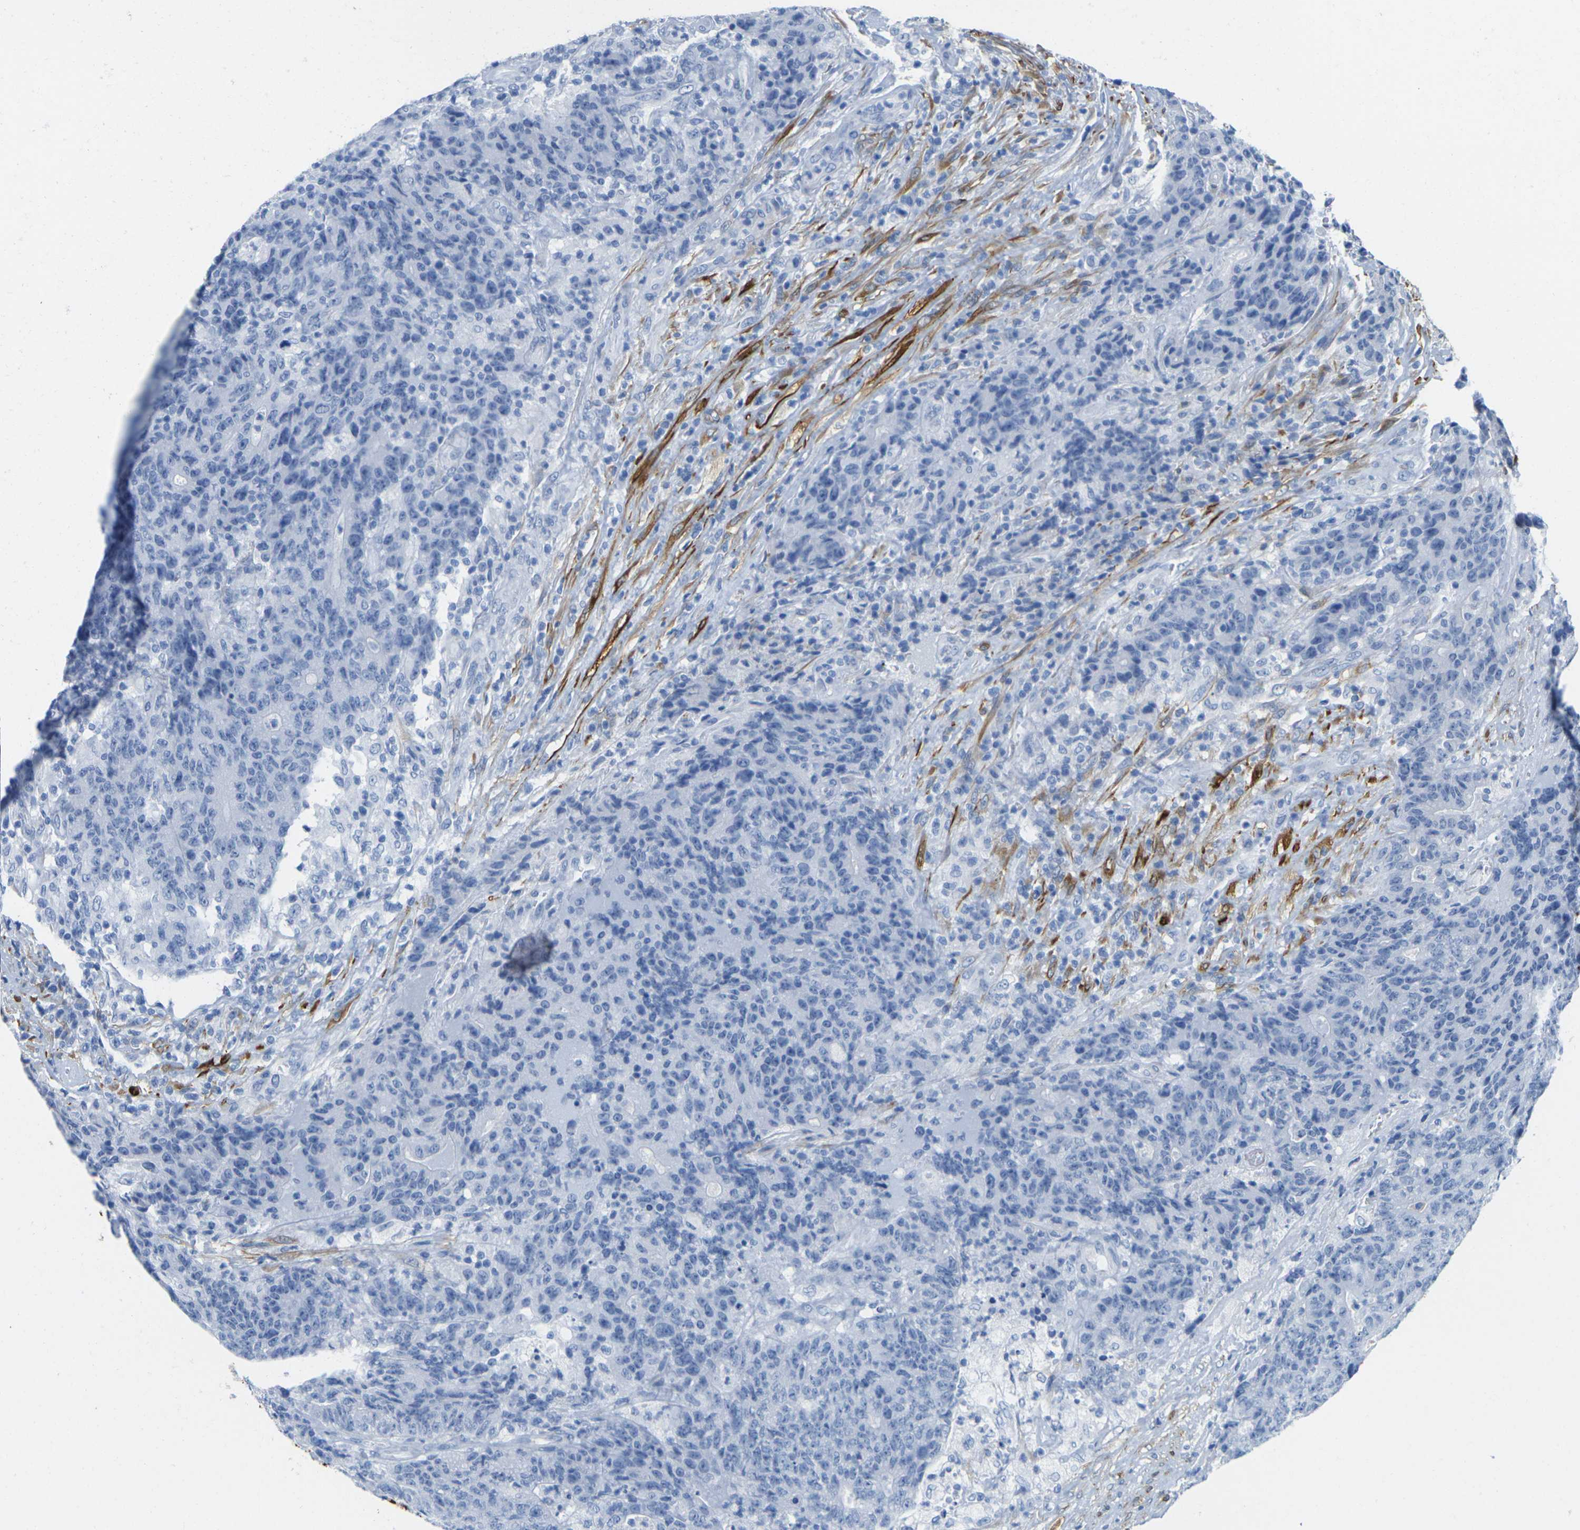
{"staining": {"intensity": "negative", "quantity": "none", "location": "none"}, "tissue": "colorectal cancer", "cell_type": "Tumor cells", "image_type": "cancer", "snomed": [{"axis": "morphology", "description": "Normal tissue, NOS"}, {"axis": "morphology", "description": "Adenocarcinoma, NOS"}, {"axis": "topography", "description": "Colon"}], "caption": "Protein analysis of colorectal cancer exhibits no significant expression in tumor cells.", "gene": "CNN1", "patient": {"sex": "female", "age": 75}}